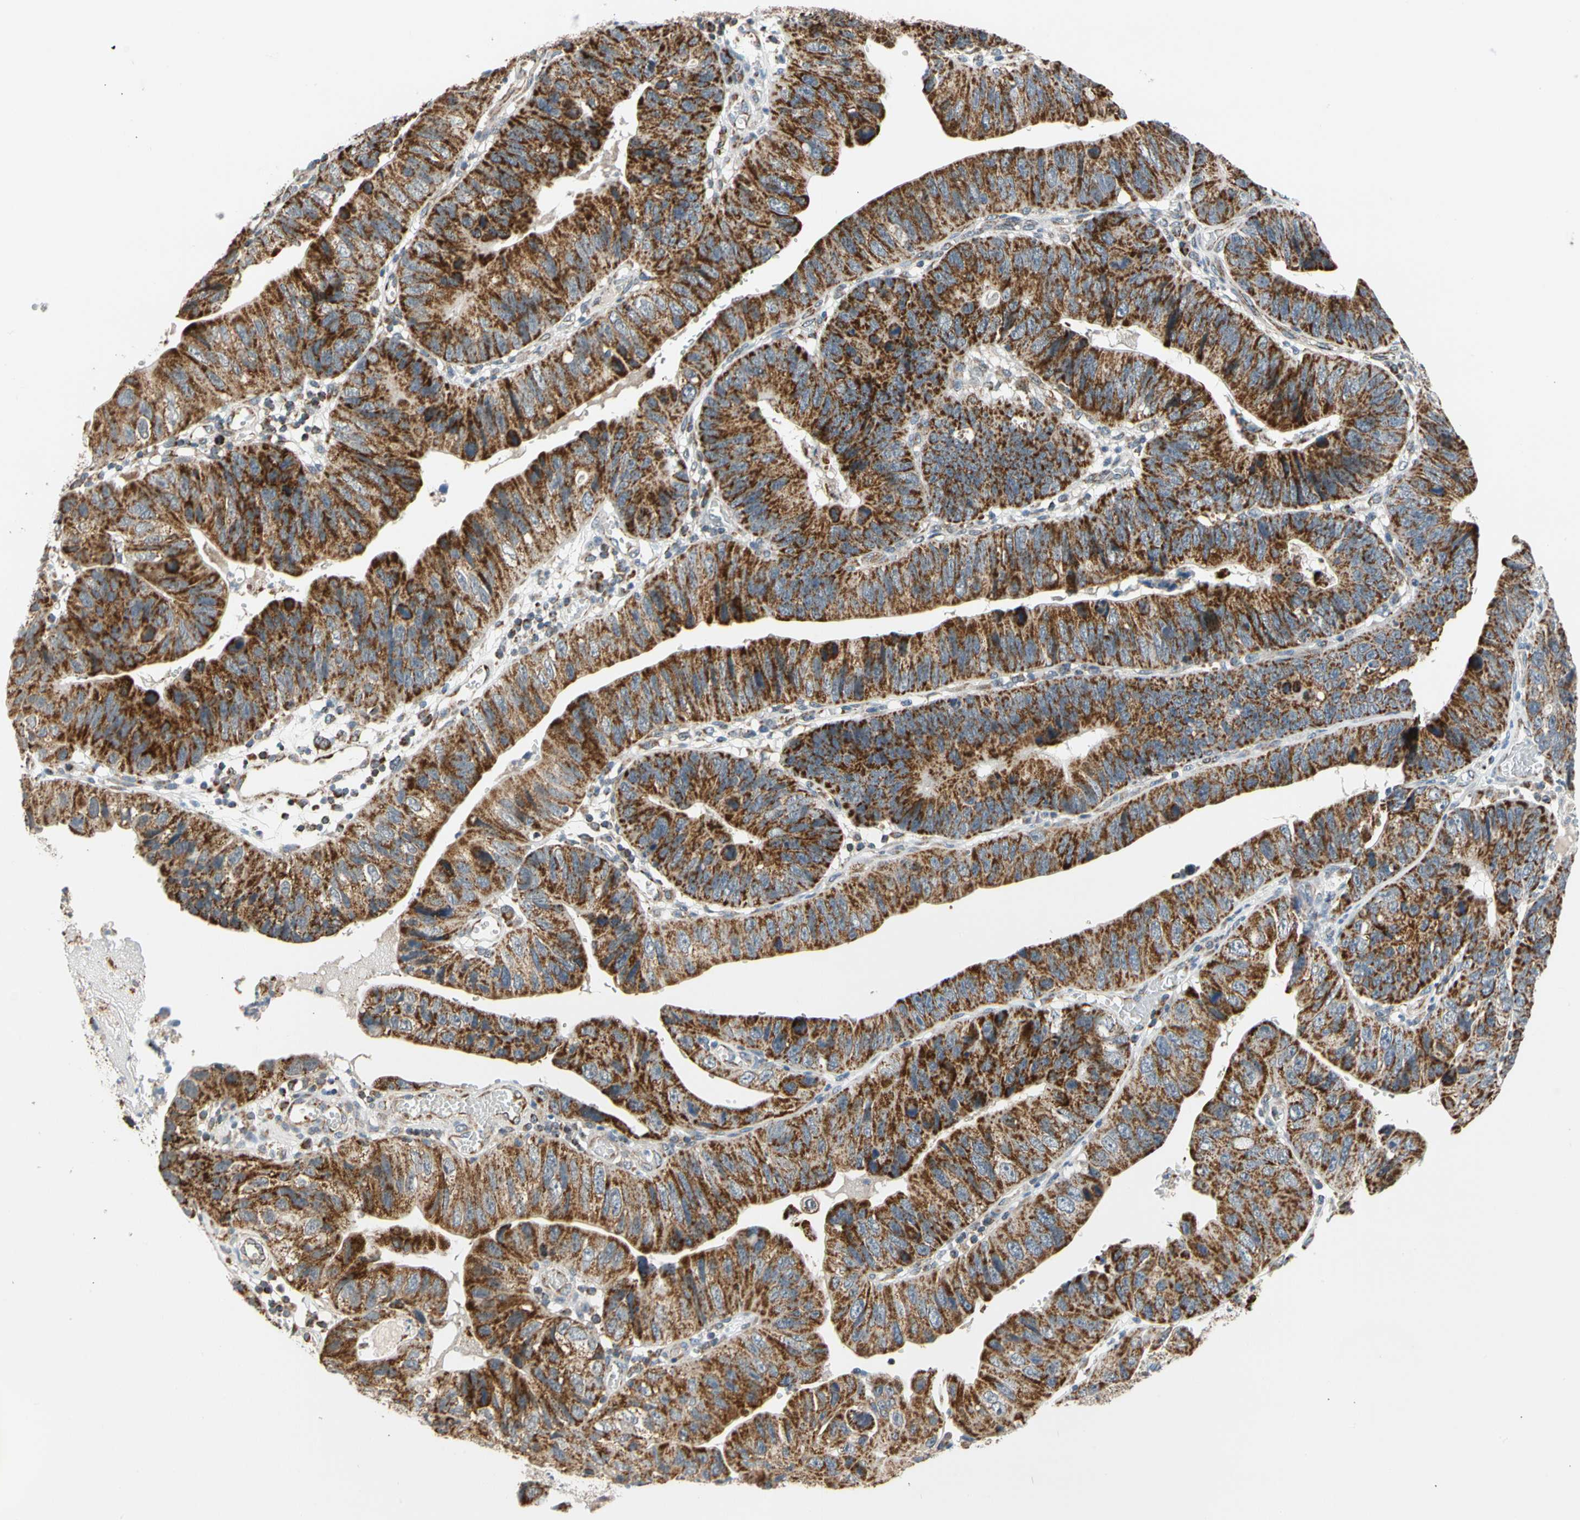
{"staining": {"intensity": "strong", "quantity": ">75%", "location": "cytoplasmic/membranous"}, "tissue": "stomach cancer", "cell_type": "Tumor cells", "image_type": "cancer", "snomed": [{"axis": "morphology", "description": "Adenocarcinoma, NOS"}, {"axis": "topography", "description": "Stomach"}], "caption": "A histopathology image showing strong cytoplasmic/membranous expression in approximately >75% of tumor cells in stomach cancer, as visualized by brown immunohistochemical staining.", "gene": "KHDC4", "patient": {"sex": "male", "age": 59}}